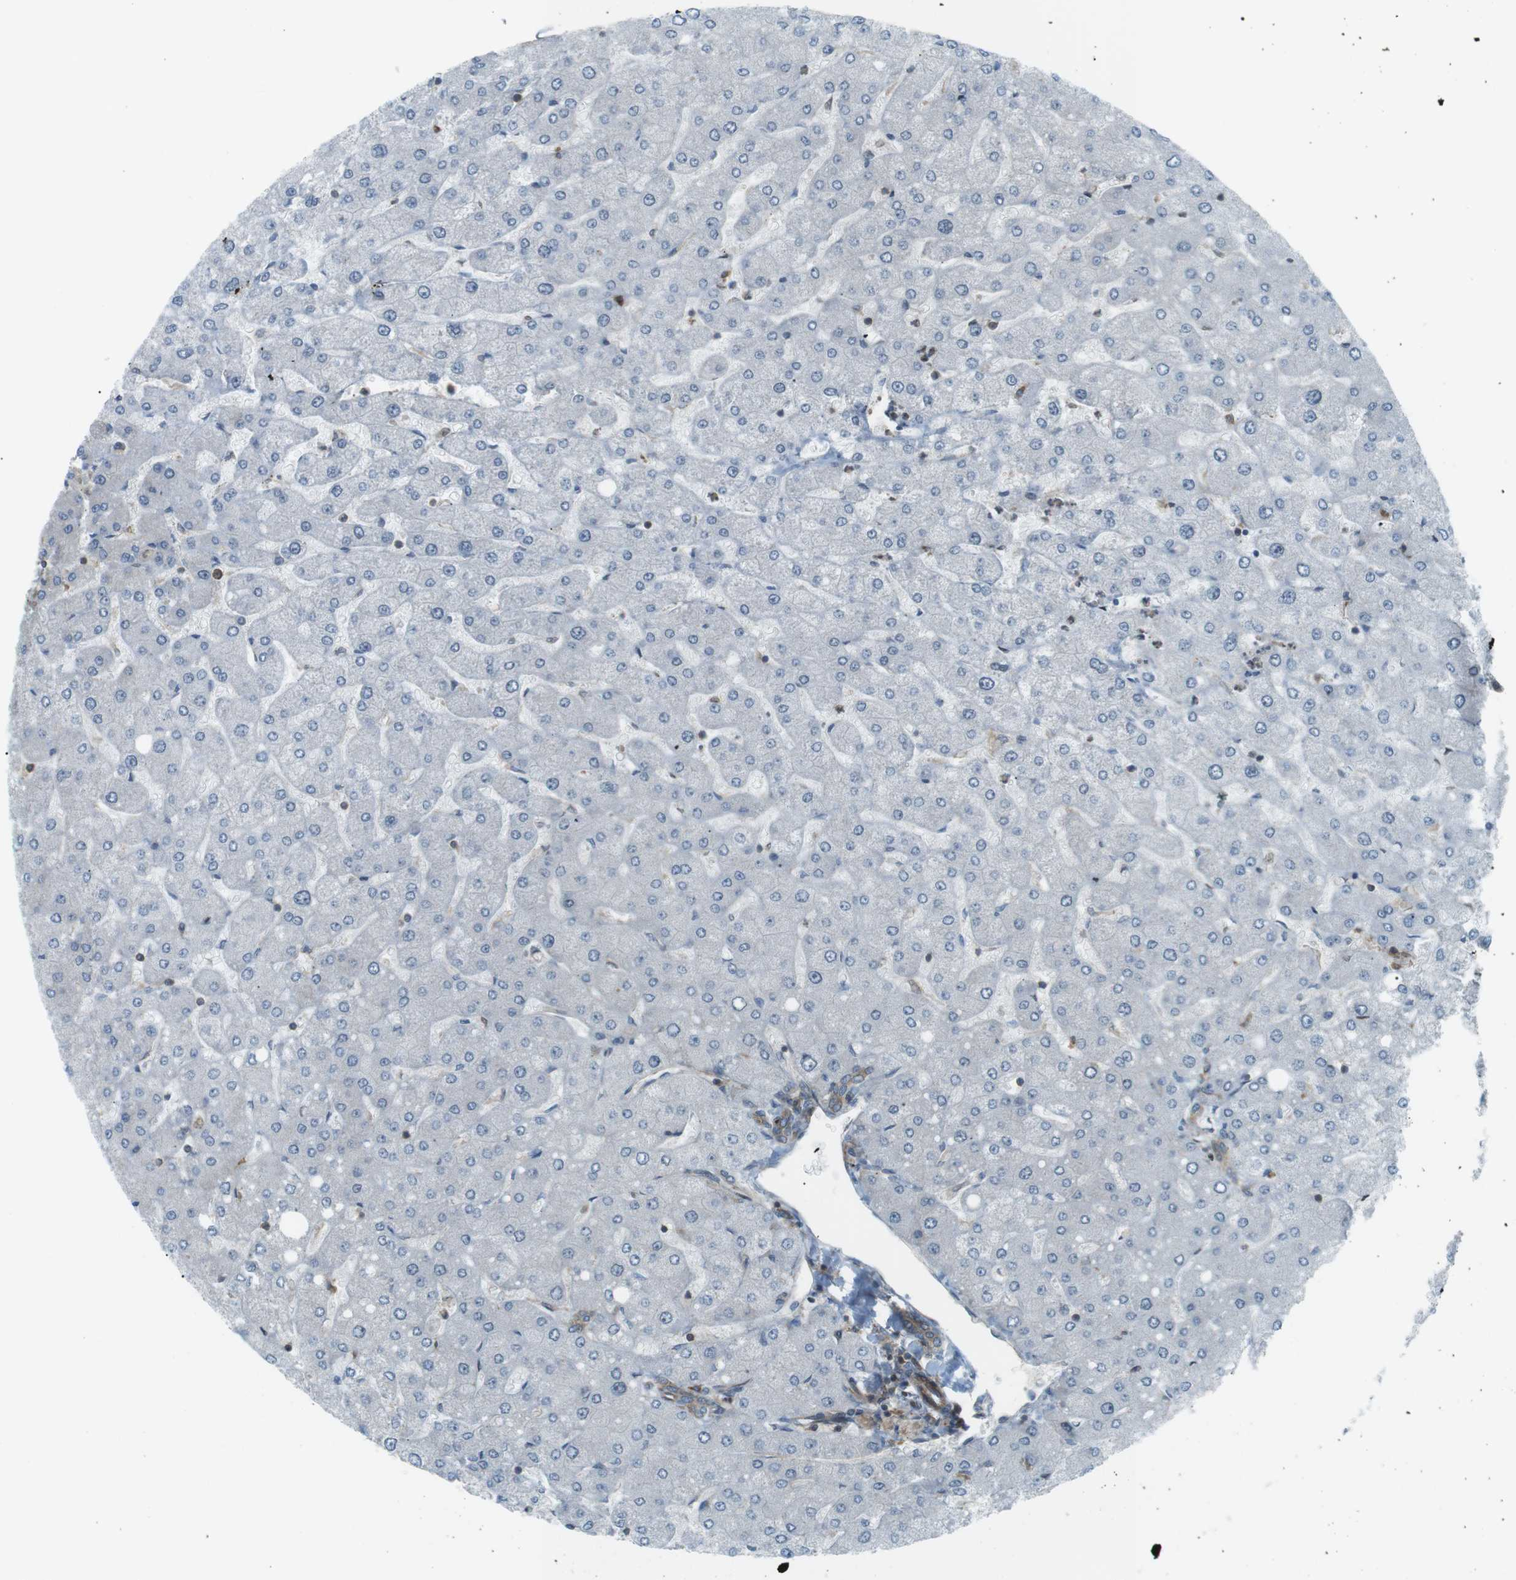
{"staining": {"intensity": "strong", "quantity": ">75%", "location": "cytoplasmic/membranous"}, "tissue": "liver", "cell_type": "Cholangiocytes", "image_type": "normal", "snomed": [{"axis": "morphology", "description": "Normal tissue, NOS"}, {"axis": "topography", "description": "Liver"}], "caption": "Protein staining by IHC shows strong cytoplasmic/membranous staining in approximately >75% of cholangiocytes in unremarkable liver.", "gene": "FLII", "patient": {"sex": "male", "age": 55}}